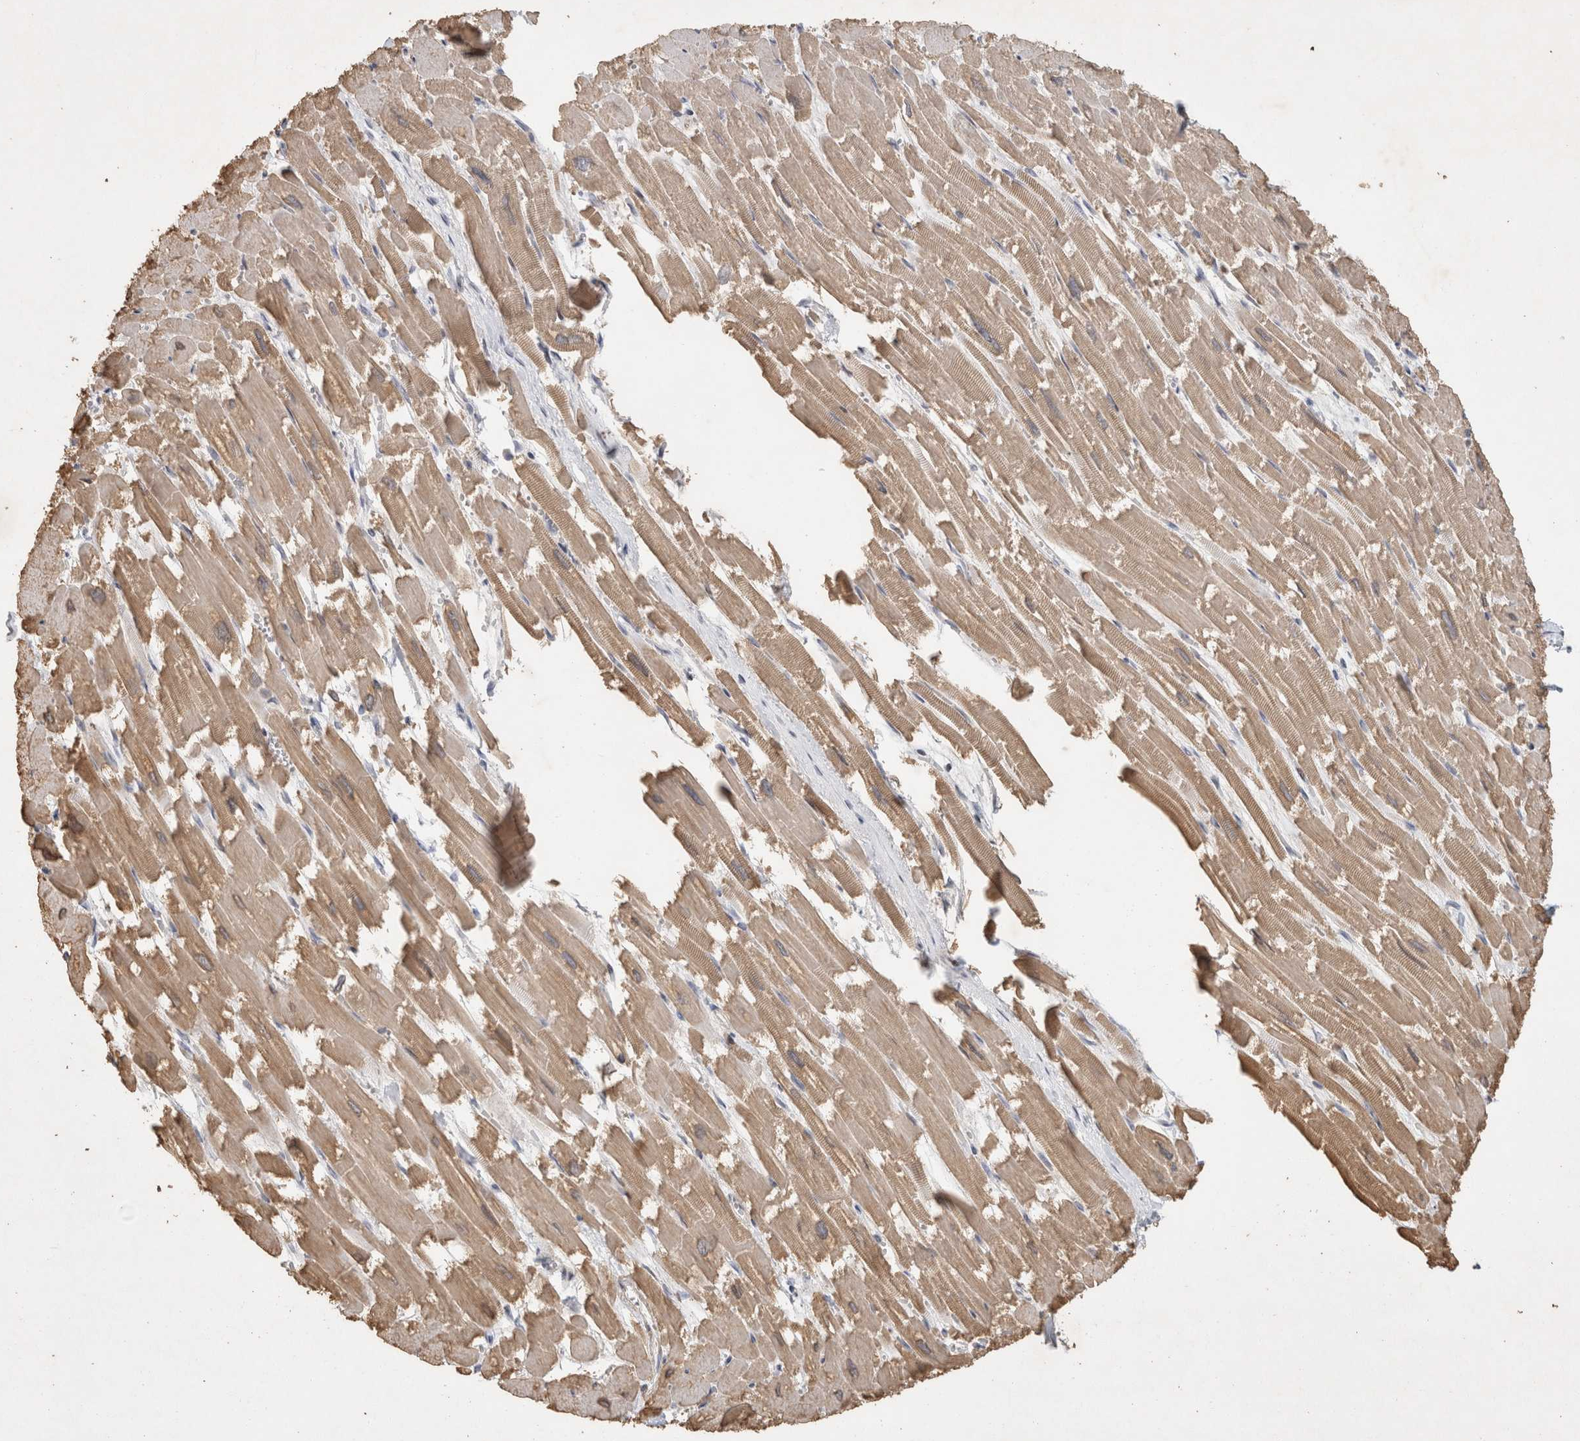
{"staining": {"intensity": "moderate", "quantity": ">75%", "location": "cytoplasmic/membranous"}, "tissue": "heart muscle", "cell_type": "Cardiomyocytes", "image_type": "normal", "snomed": [{"axis": "morphology", "description": "Normal tissue, NOS"}, {"axis": "topography", "description": "Heart"}], "caption": "Protein expression analysis of benign heart muscle exhibits moderate cytoplasmic/membranous staining in about >75% of cardiomyocytes.", "gene": "C8orf58", "patient": {"sex": "male", "age": 54}}